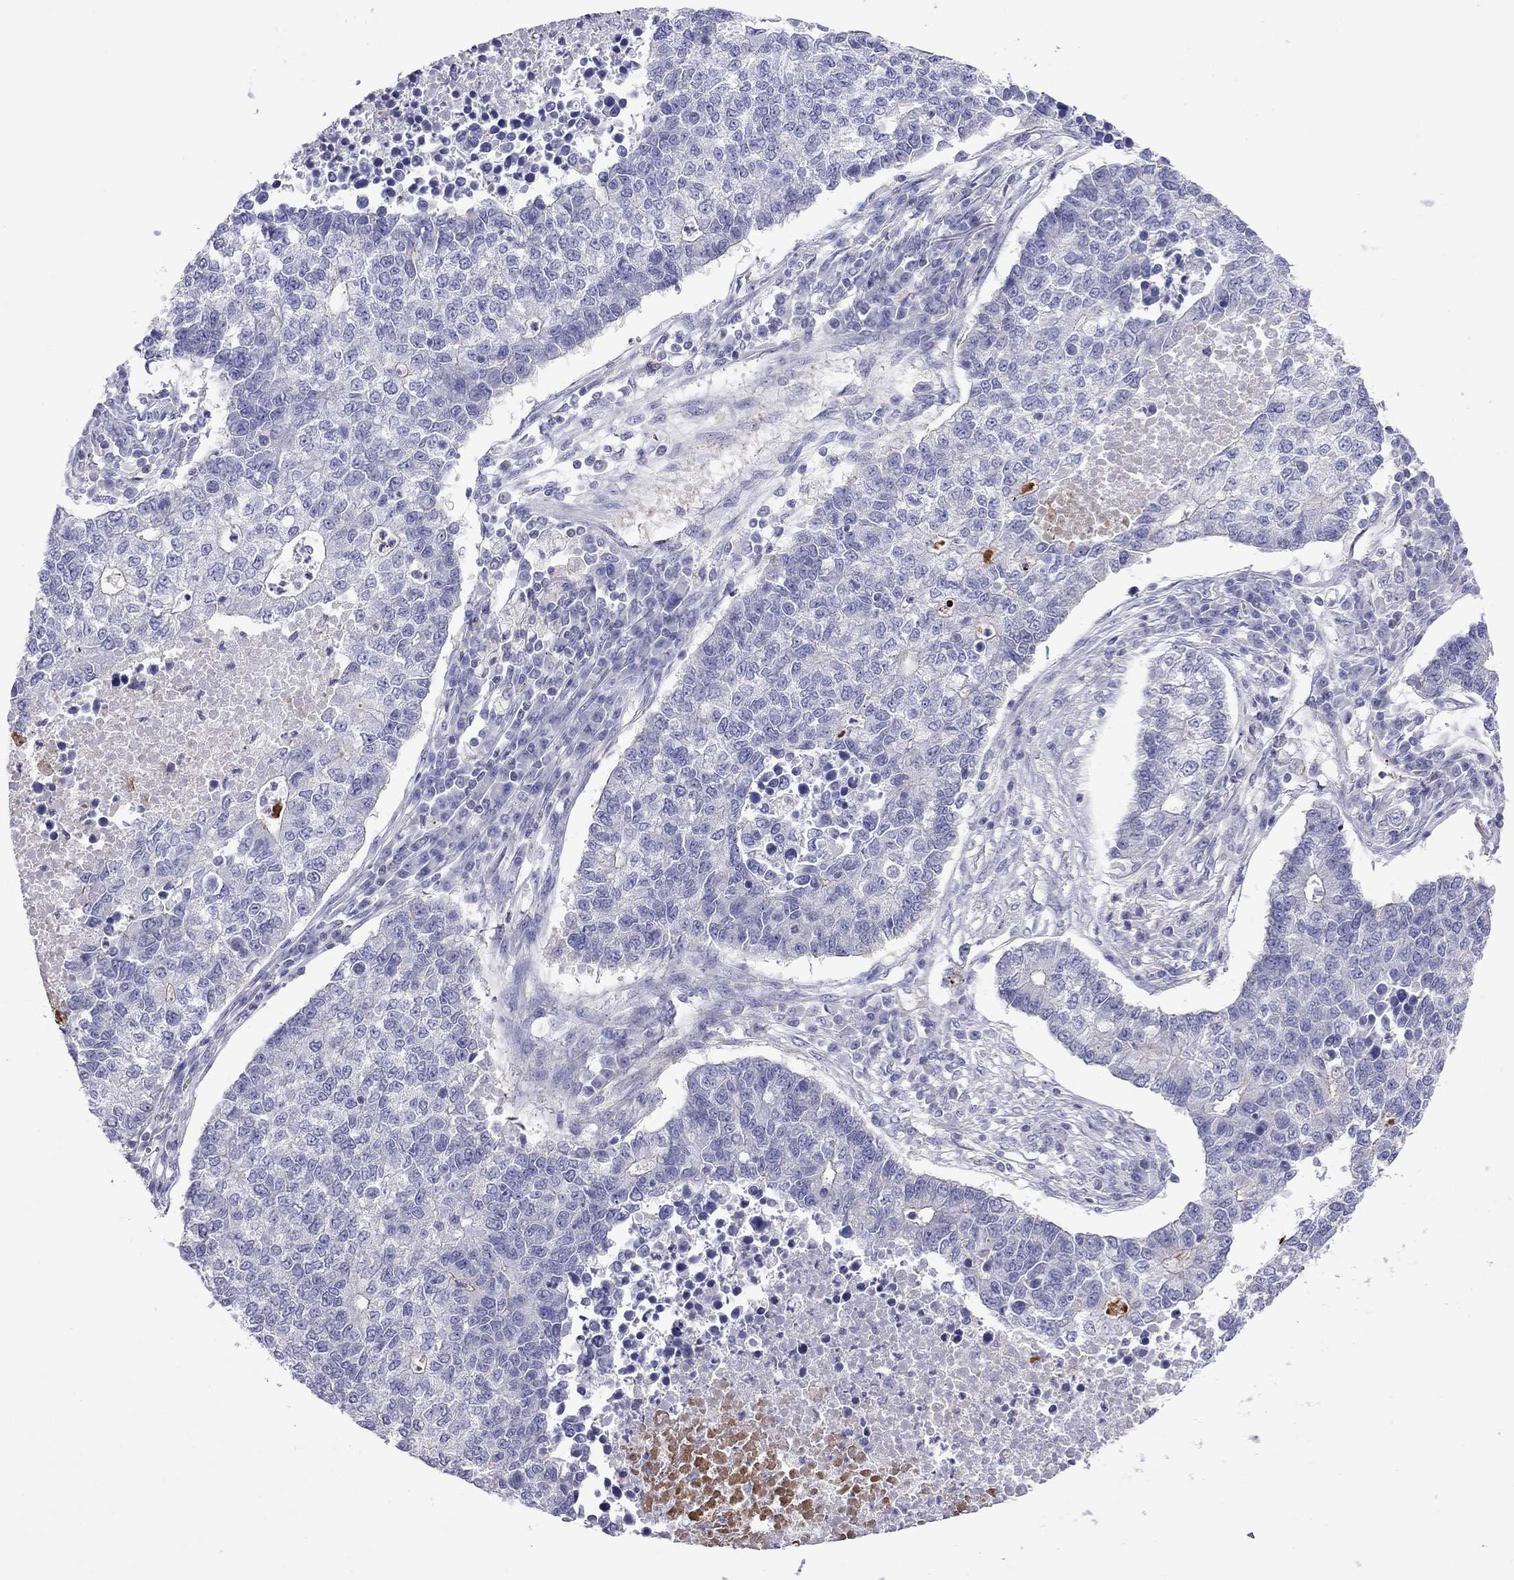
{"staining": {"intensity": "negative", "quantity": "none", "location": "none"}, "tissue": "lung cancer", "cell_type": "Tumor cells", "image_type": "cancer", "snomed": [{"axis": "morphology", "description": "Adenocarcinoma, NOS"}, {"axis": "topography", "description": "Lung"}], "caption": "This is an immunohistochemistry histopathology image of lung cancer (adenocarcinoma). There is no expression in tumor cells.", "gene": "STAR", "patient": {"sex": "male", "age": 57}}